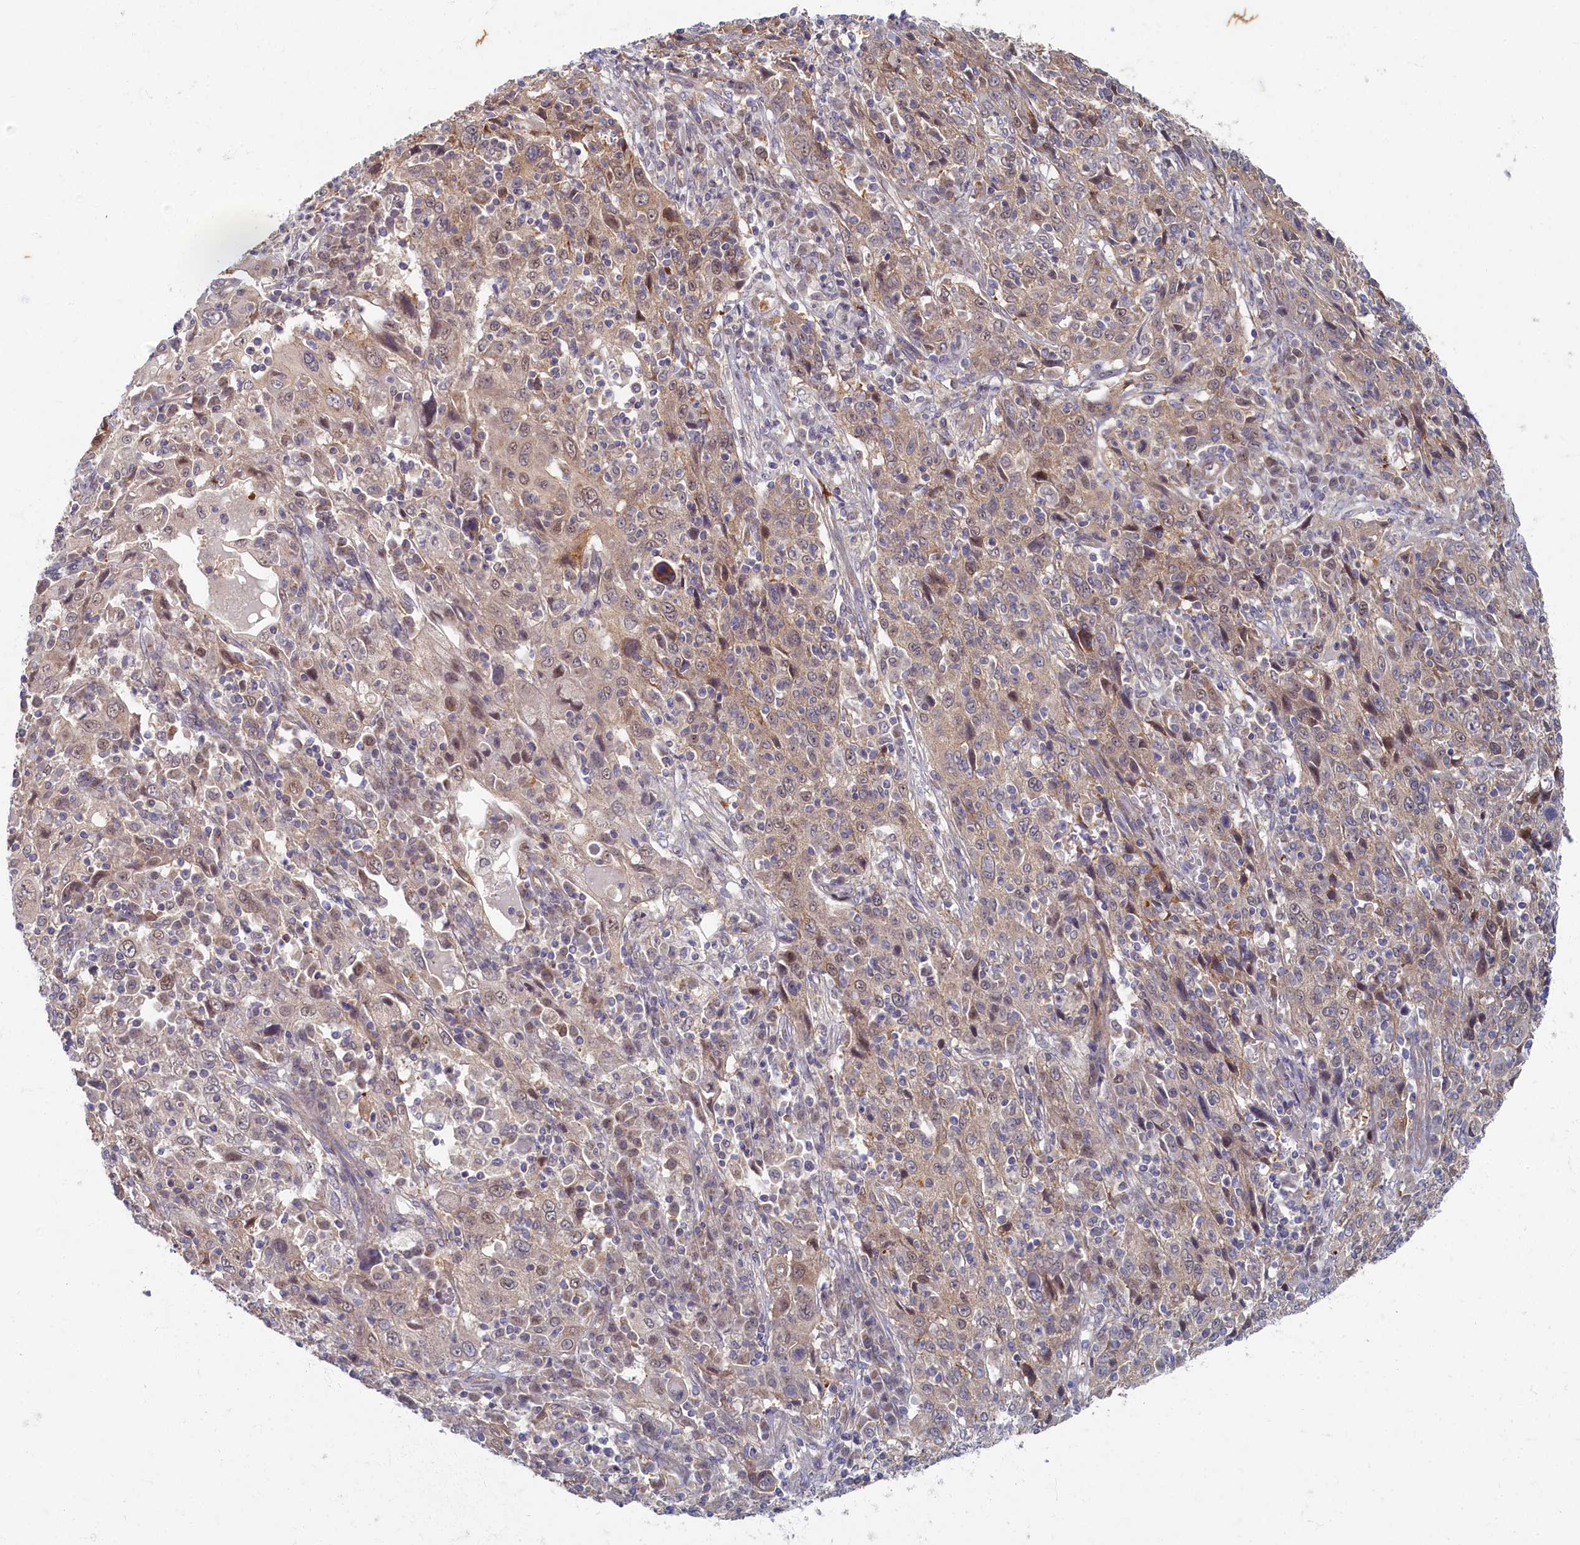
{"staining": {"intensity": "weak", "quantity": "<25%", "location": "cytoplasmic/membranous"}, "tissue": "cervical cancer", "cell_type": "Tumor cells", "image_type": "cancer", "snomed": [{"axis": "morphology", "description": "Squamous cell carcinoma, NOS"}, {"axis": "topography", "description": "Cervix"}], "caption": "This is a photomicrograph of IHC staining of cervical squamous cell carcinoma, which shows no expression in tumor cells.", "gene": "WDR59", "patient": {"sex": "female", "age": 46}}